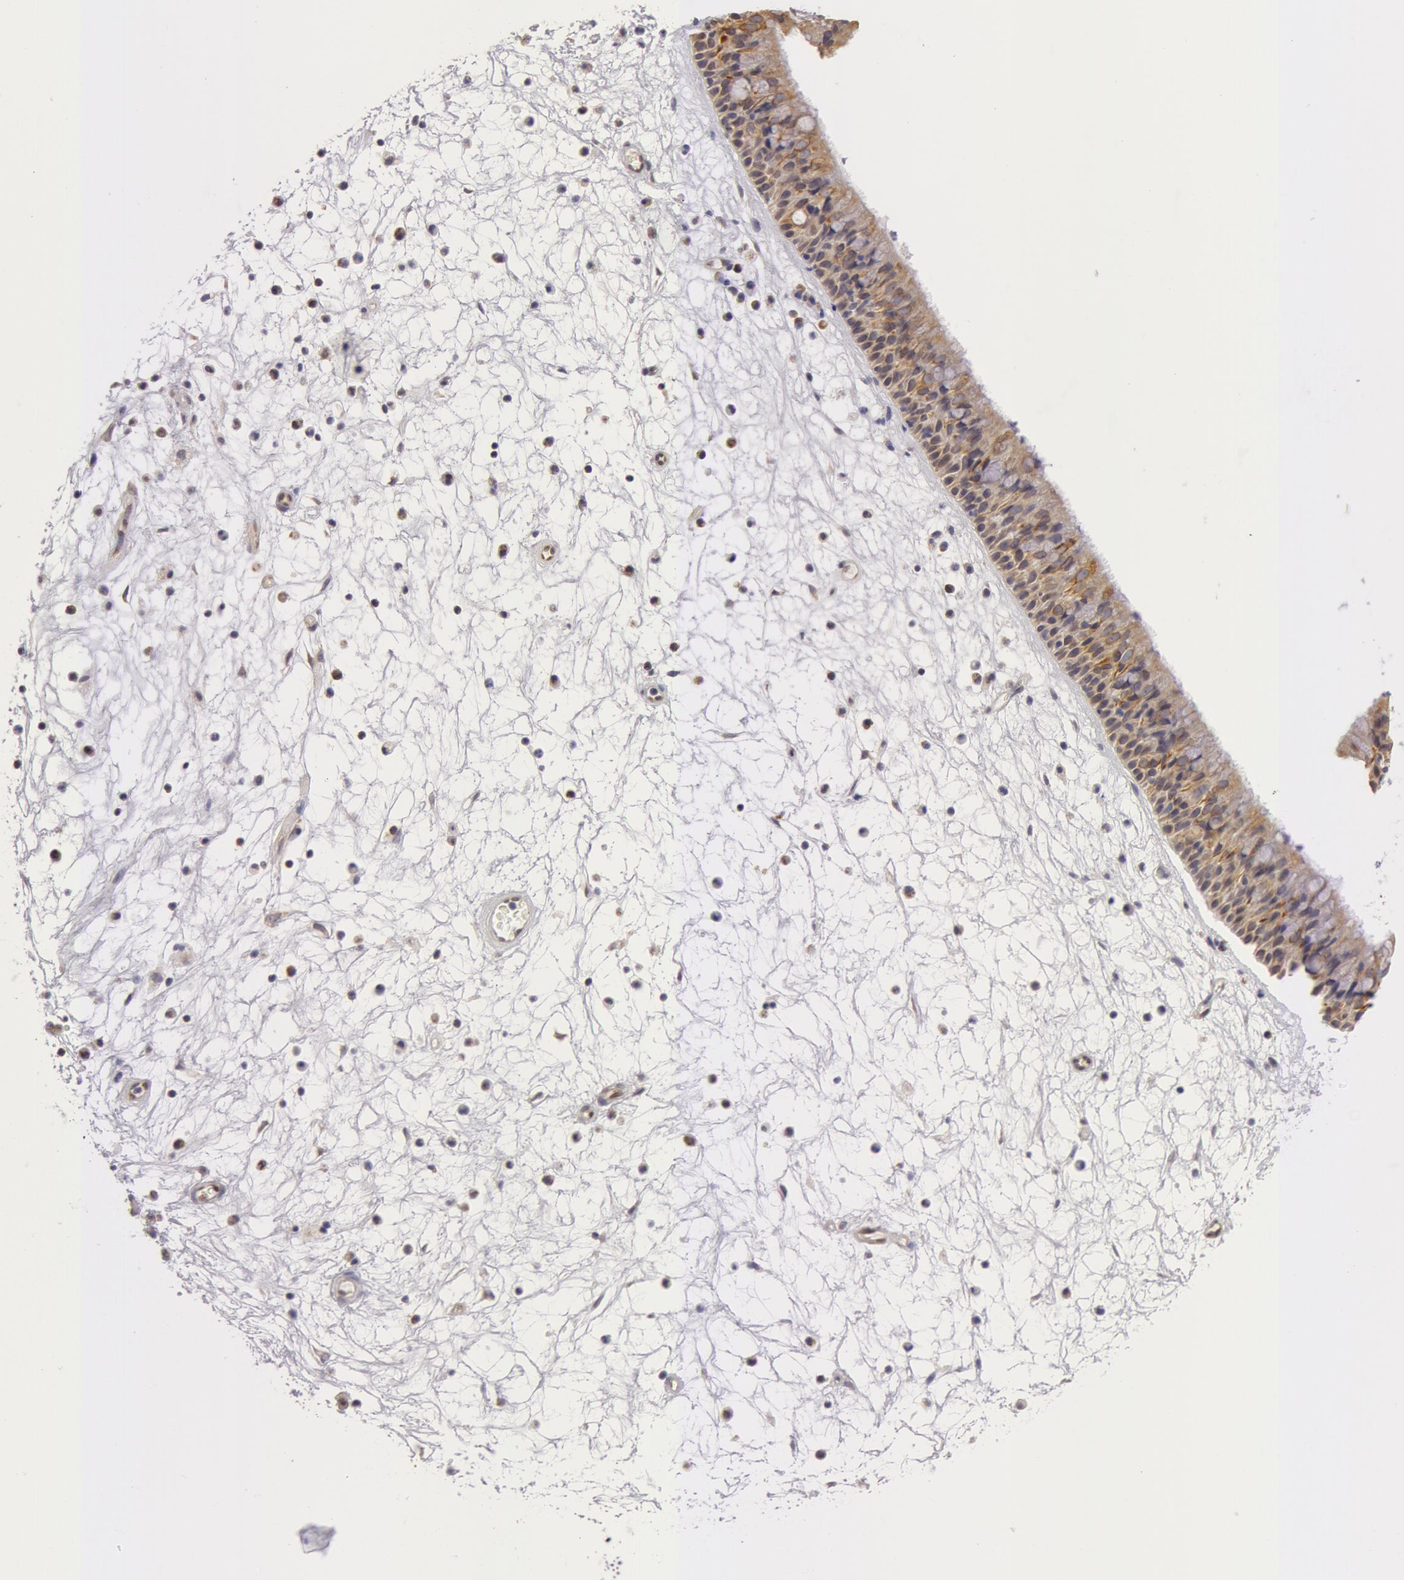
{"staining": {"intensity": "moderate", "quantity": ">75%", "location": "cytoplasmic/membranous"}, "tissue": "nasopharynx", "cell_type": "Respiratory epithelial cells", "image_type": "normal", "snomed": [{"axis": "morphology", "description": "Normal tissue, NOS"}, {"axis": "topography", "description": "Nasopharynx"}], "caption": "DAB immunohistochemical staining of benign human nasopharynx demonstrates moderate cytoplasmic/membranous protein expression in approximately >75% of respiratory epithelial cells.", "gene": "KRT18", "patient": {"sex": "male", "age": 63}}